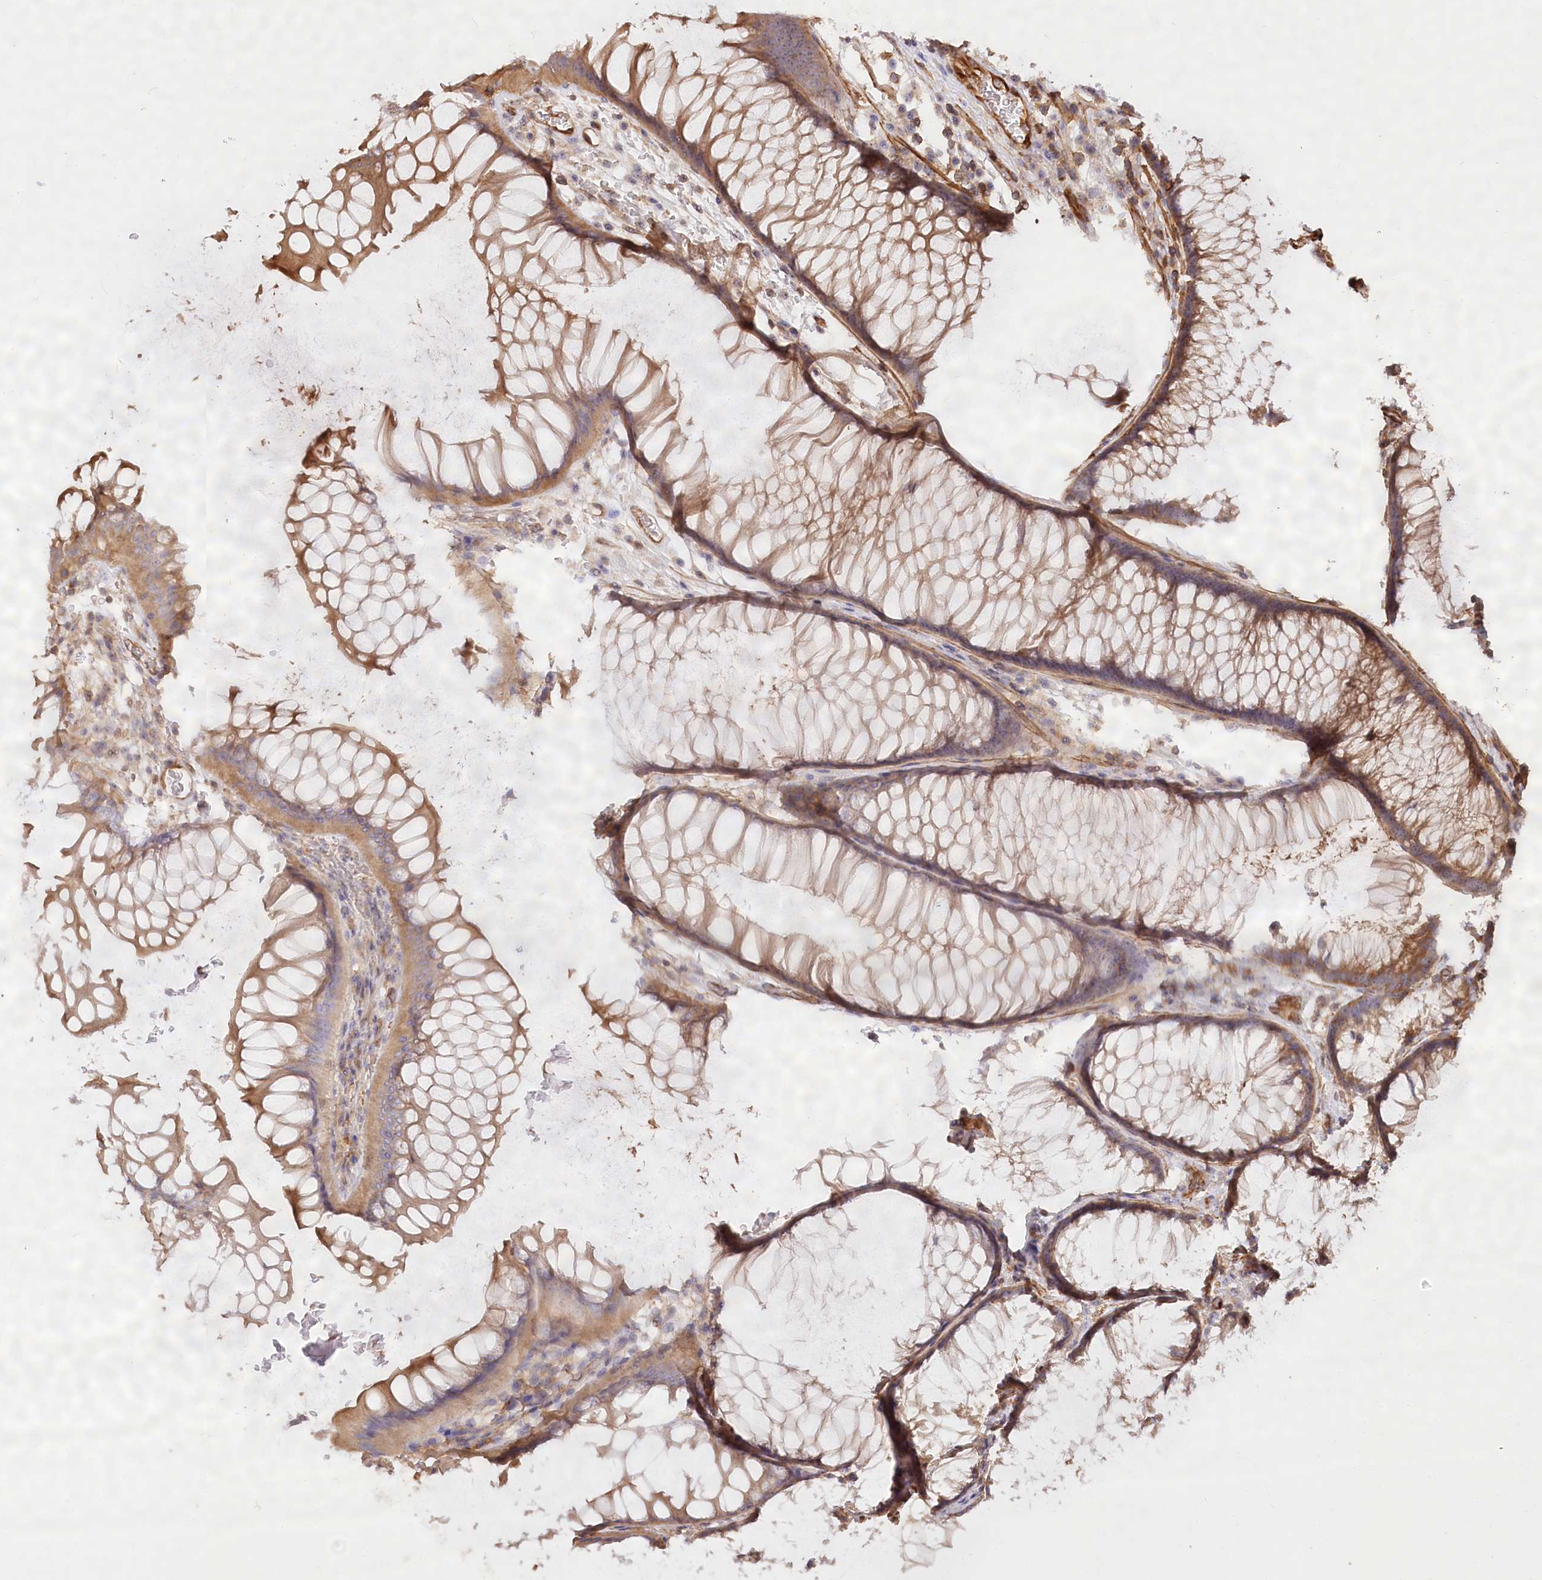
{"staining": {"intensity": "strong", "quantity": ">75%", "location": "cytoplasmic/membranous"}, "tissue": "colon", "cell_type": "Endothelial cells", "image_type": "normal", "snomed": [{"axis": "morphology", "description": "Normal tissue, NOS"}, {"axis": "topography", "description": "Colon"}], "caption": "This image displays immunohistochemistry staining of benign human colon, with high strong cytoplasmic/membranous positivity in approximately >75% of endothelial cells.", "gene": "WDR36", "patient": {"sex": "female", "age": 82}}